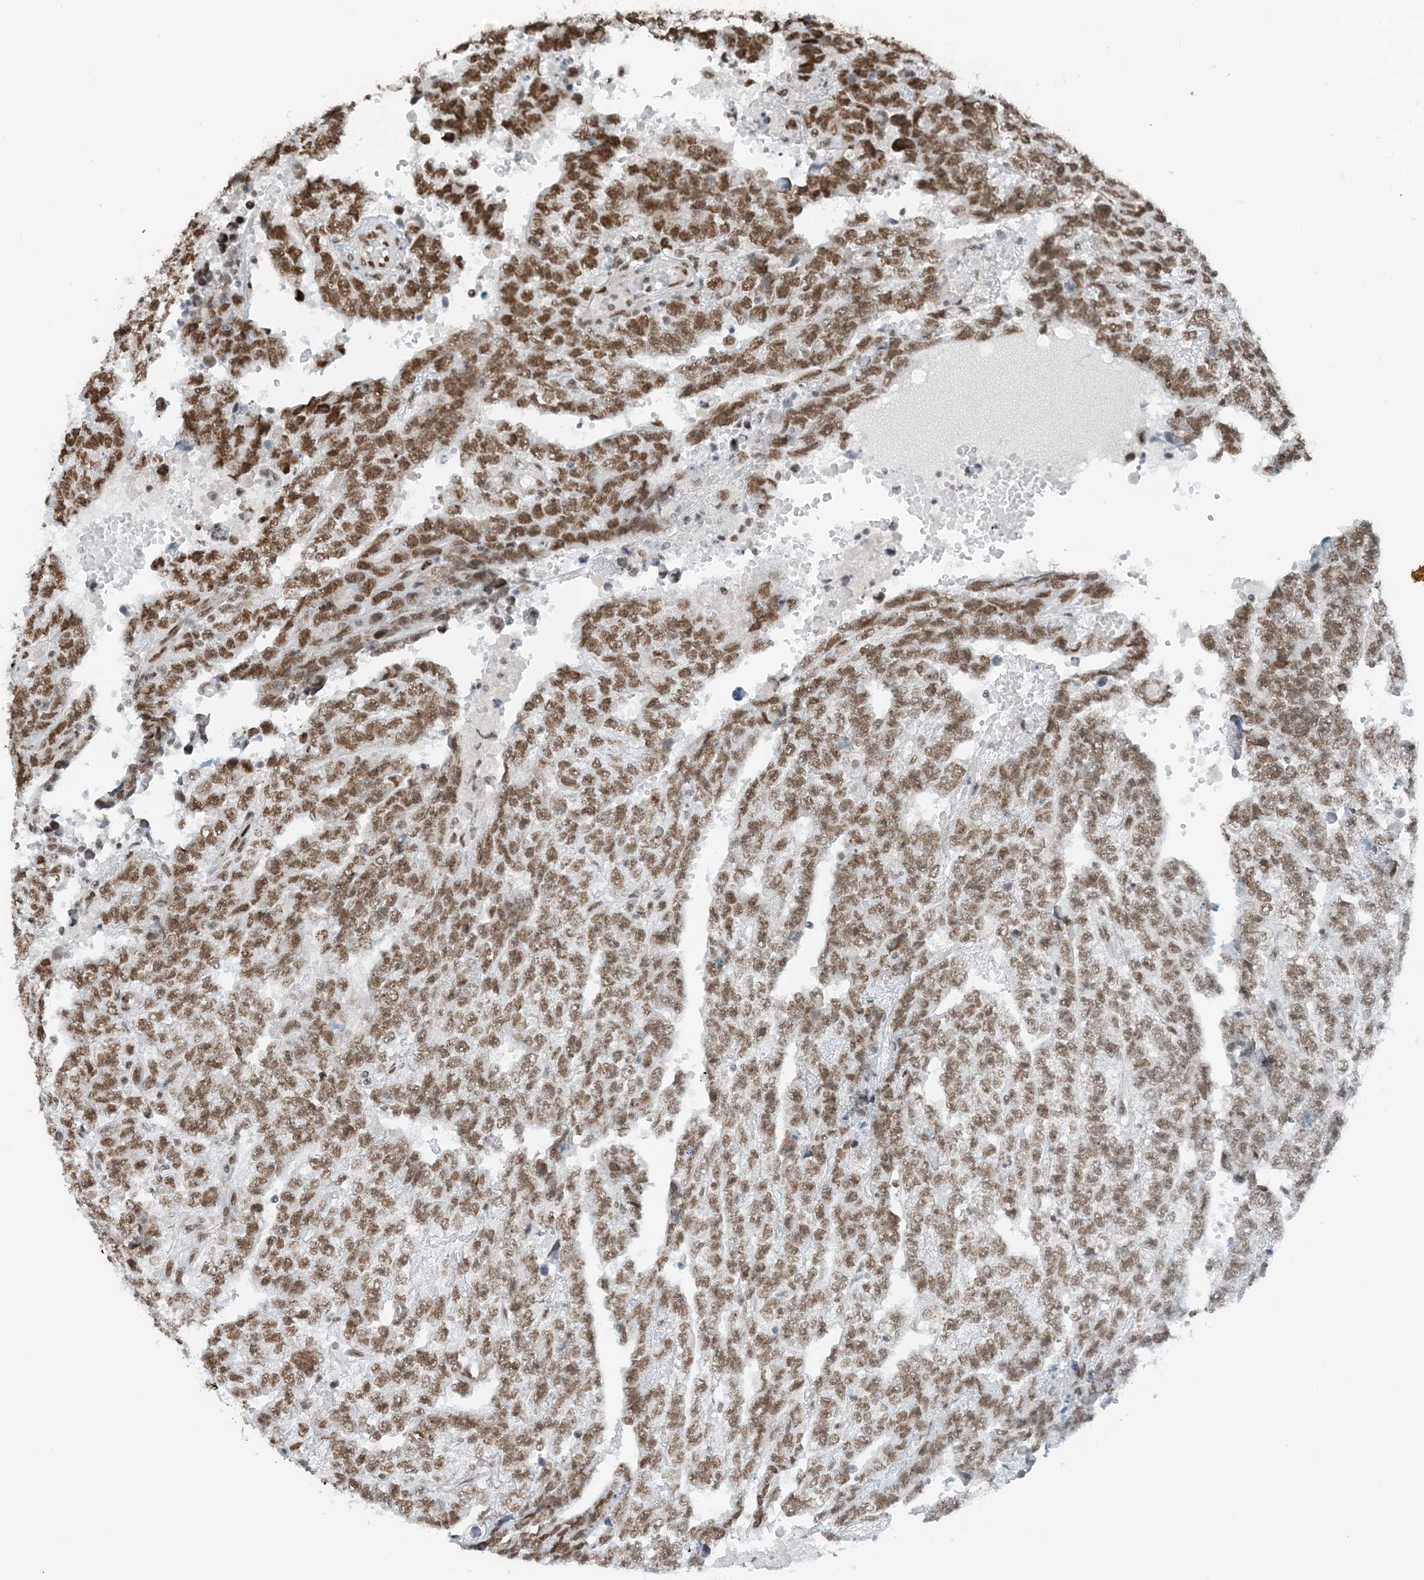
{"staining": {"intensity": "moderate", "quantity": ">75%", "location": "nuclear"}, "tissue": "testis cancer", "cell_type": "Tumor cells", "image_type": "cancer", "snomed": [{"axis": "morphology", "description": "Carcinoma, Embryonal, NOS"}, {"axis": "topography", "description": "Testis"}], "caption": "Human testis cancer (embryonal carcinoma) stained with a brown dye demonstrates moderate nuclear positive staining in about >75% of tumor cells.", "gene": "ZNF500", "patient": {"sex": "male", "age": 25}}